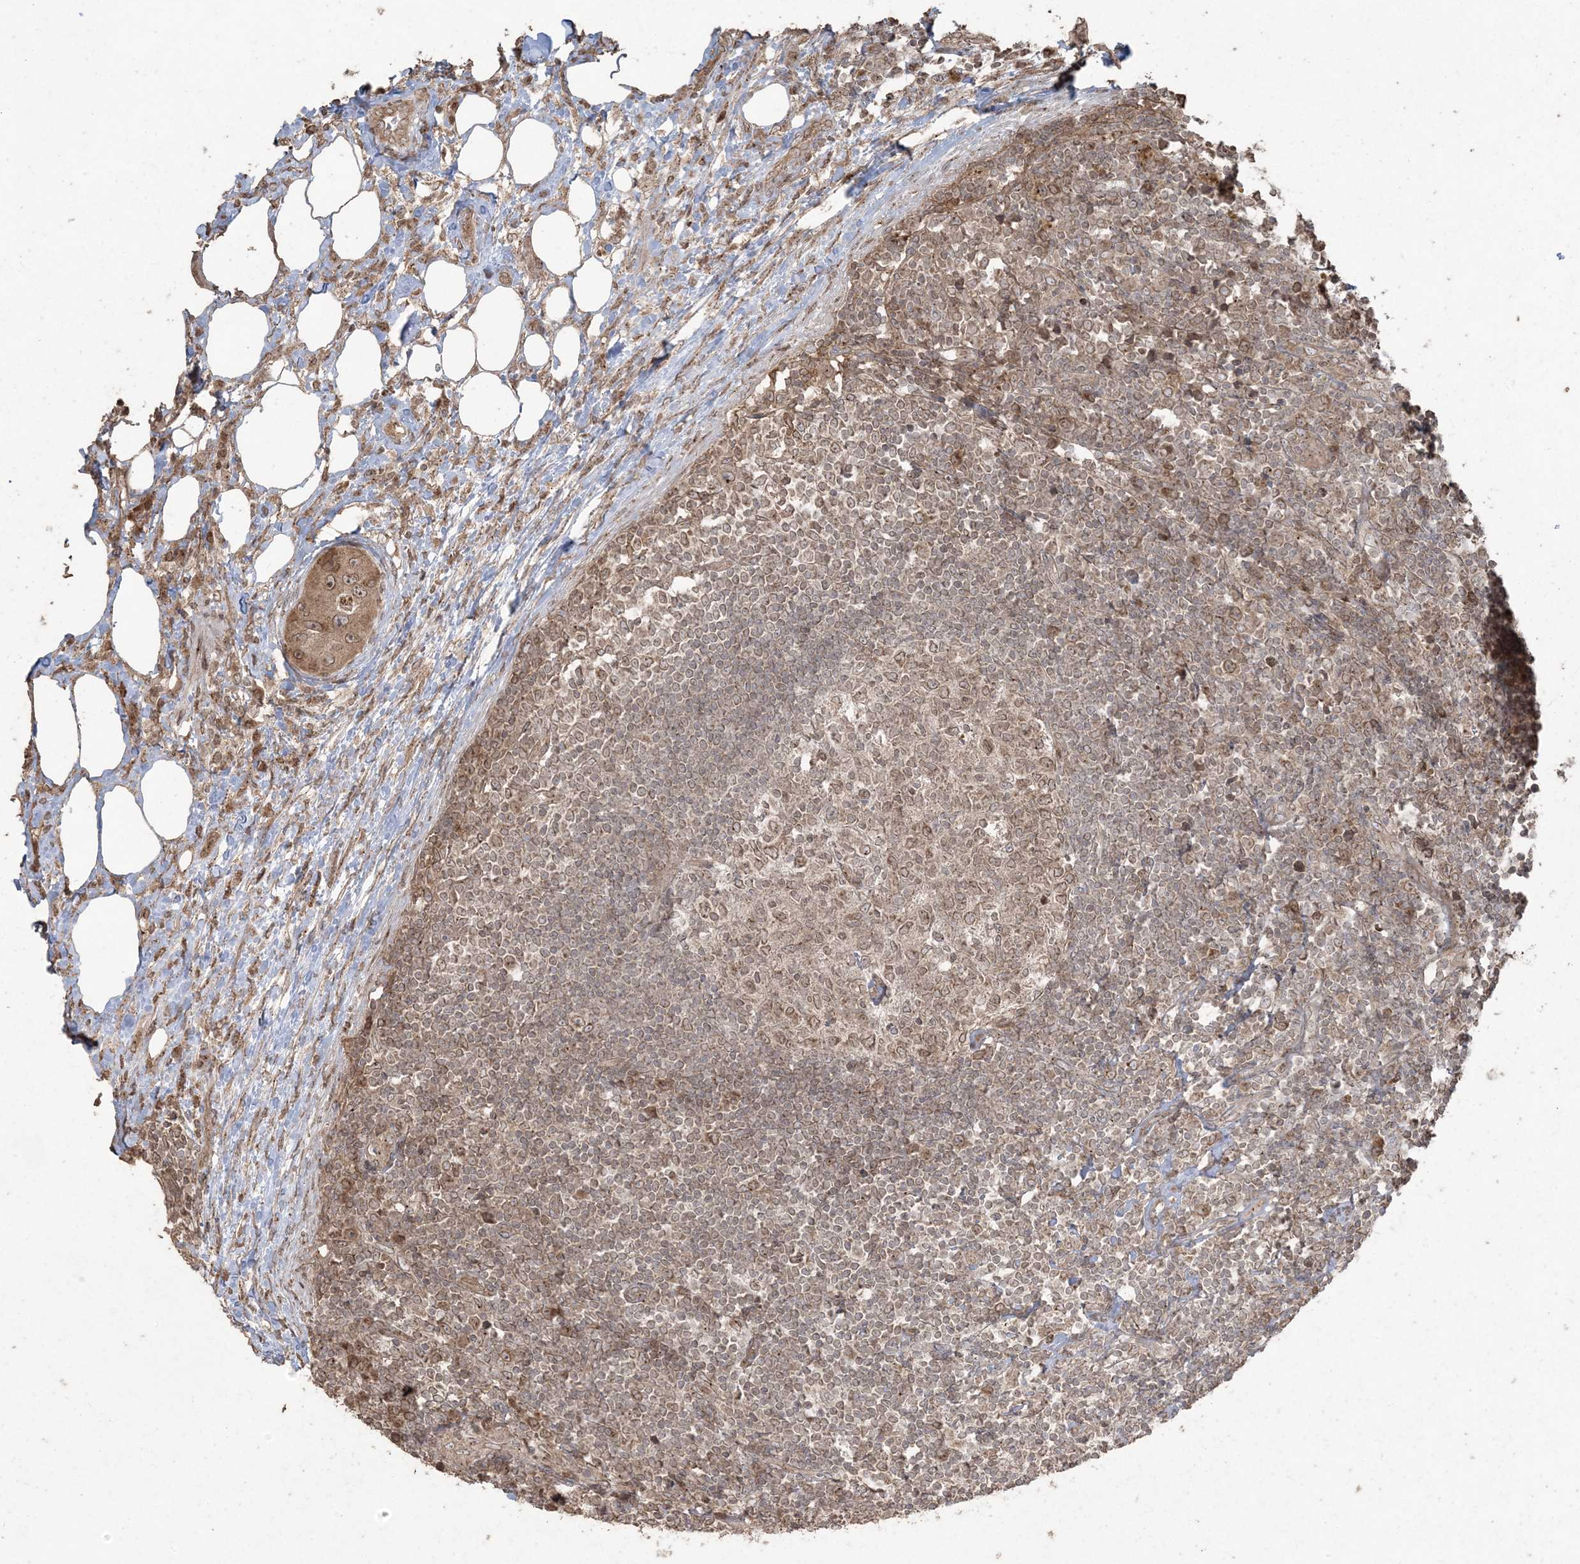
{"staining": {"intensity": "moderate", "quantity": ">75%", "location": "cytoplasmic/membranous"}, "tissue": "lymph node", "cell_type": "Germinal center cells", "image_type": "normal", "snomed": [{"axis": "morphology", "description": "Normal tissue, NOS"}, {"axis": "morphology", "description": "Squamous cell carcinoma, metastatic, NOS"}, {"axis": "topography", "description": "Lymph node"}], "caption": "This histopathology image demonstrates immunohistochemistry staining of unremarkable lymph node, with medium moderate cytoplasmic/membranous expression in approximately >75% of germinal center cells.", "gene": "DDX19B", "patient": {"sex": "male", "age": 73}}